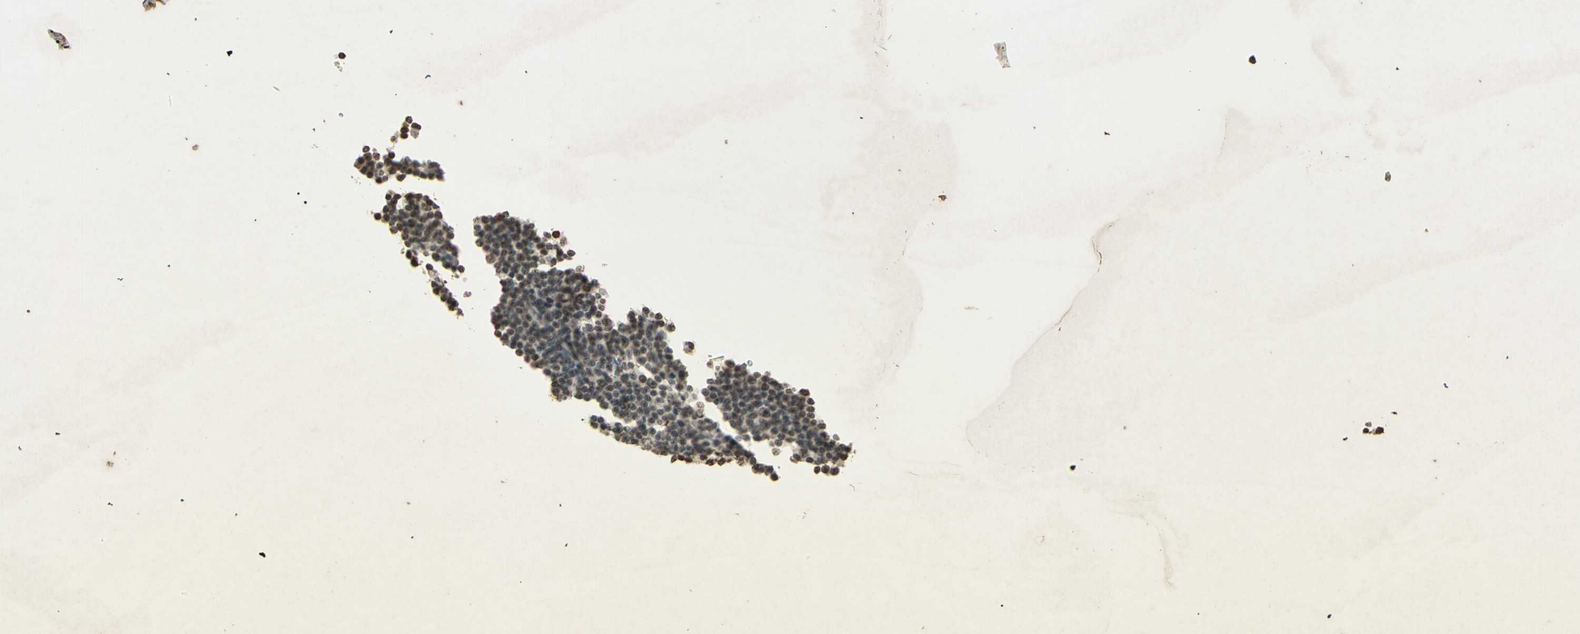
{"staining": {"intensity": "weak", "quantity": "<25%", "location": "nuclear"}, "tissue": "lymphoma", "cell_type": "Tumor cells", "image_type": "cancer", "snomed": [{"axis": "morphology", "description": "Malignant lymphoma, non-Hodgkin's type, Low grade"}, {"axis": "topography", "description": "Lymph node"}], "caption": "Tumor cells show no significant protein positivity in malignant lymphoma, non-Hodgkin's type (low-grade).", "gene": "TOP1", "patient": {"sex": "female", "age": 67}}